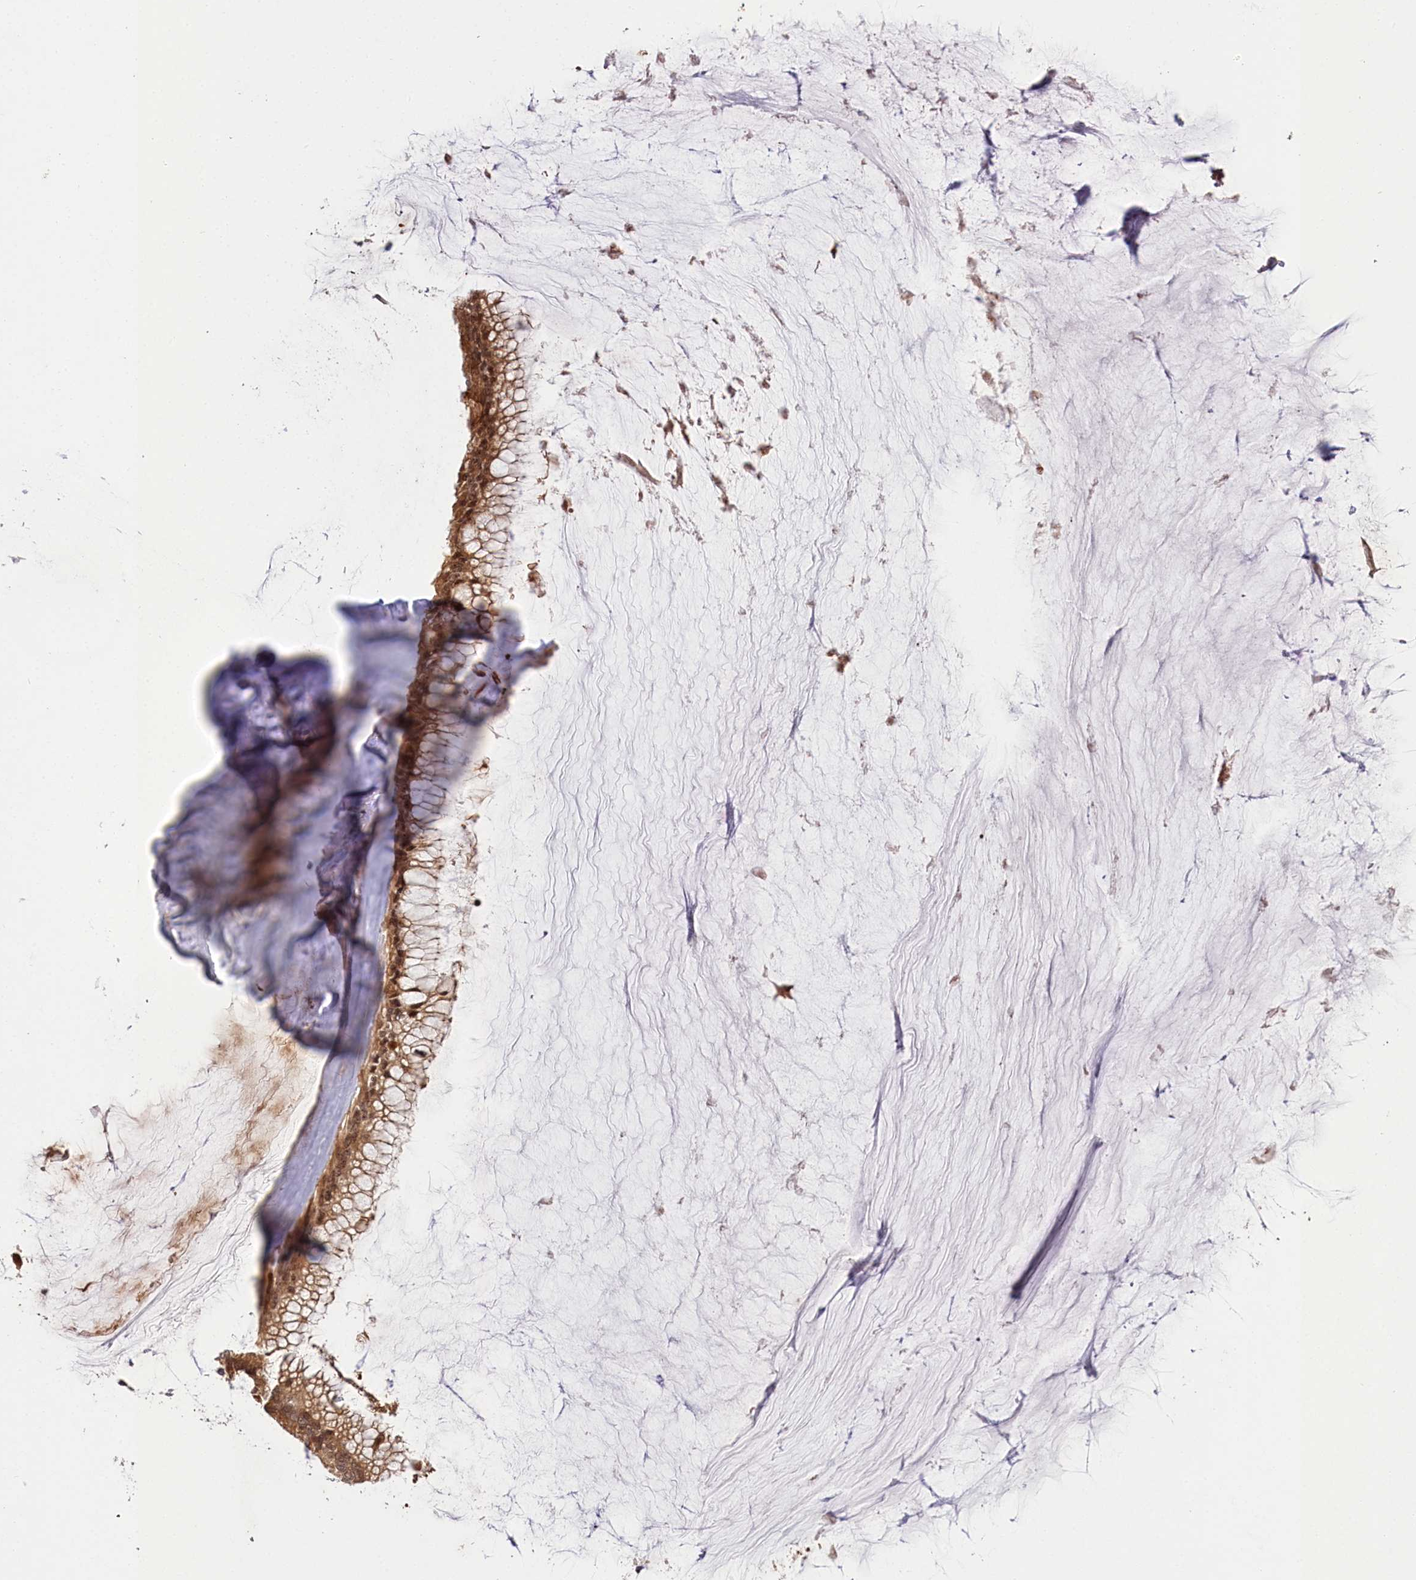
{"staining": {"intensity": "moderate", "quantity": ">75%", "location": "cytoplasmic/membranous,nuclear"}, "tissue": "ovarian cancer", "cell_type": "Tumor cells", "image_type": "cancer", "snomed": [{"axis": "morphology", "description": "Cystadenocarcinoma, mucinous, NOS"}, {"axis": "topography", "description": "Ovary"}], "caption": "Ovarian cancer (mucinous cystadenocarcinoma) stained with DAB (3,3'-diaminobenzidine) IHC shows medium levels of moderate cytoplasmic/membranous and nuclear expression in approximately >75% of tumor cells.", "gene": "SERGEF", "patient": {"sex": "female", "age": 39}}